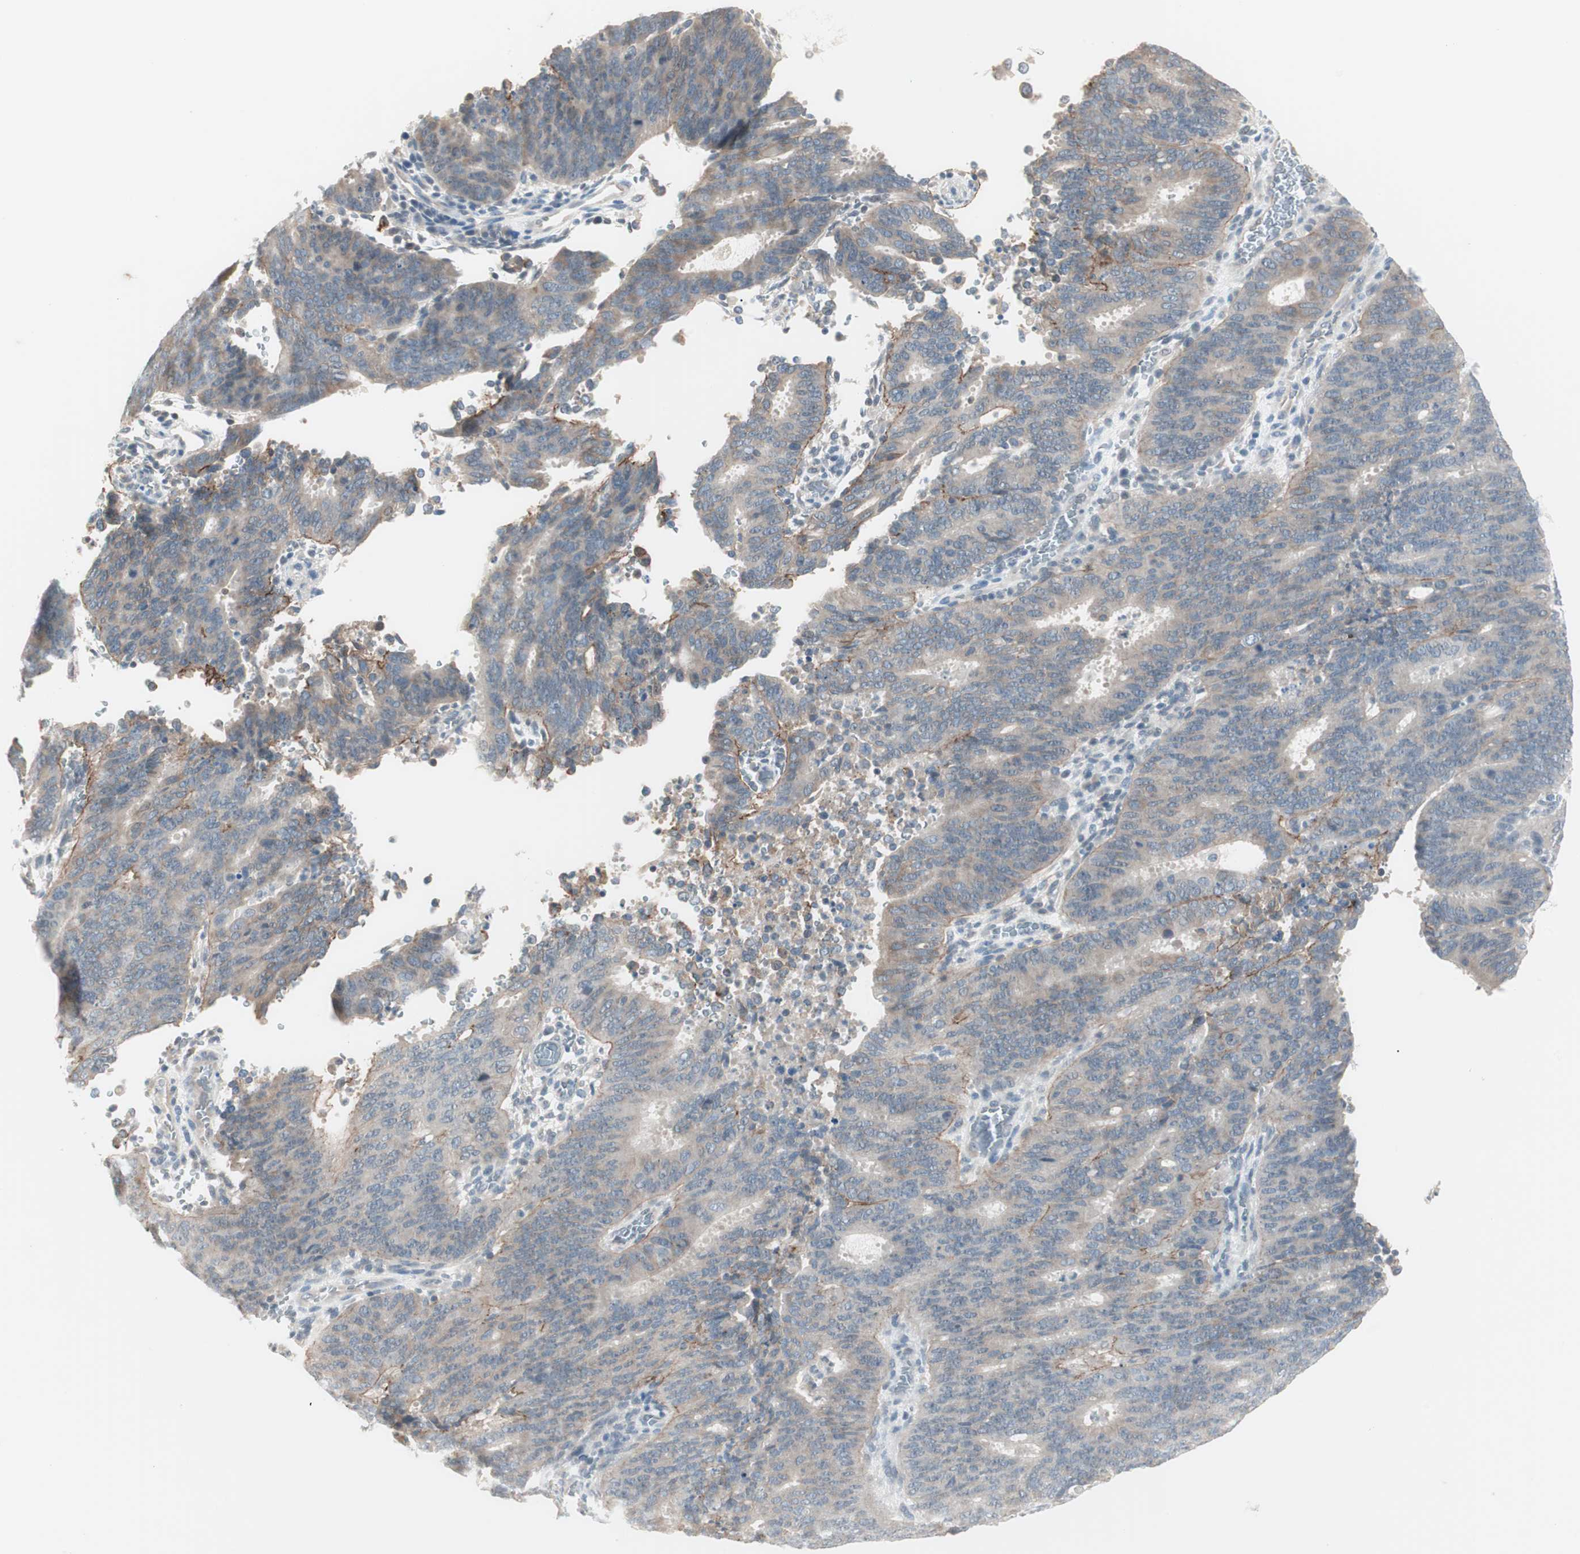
{"staining": {"intensity": "weak", "quantity": ">75%", "location": "cytoplasmic/membranous"}, "tissue": "cervical cancer", "cell_type": "Tumor cells", "image_type": "cancer", "snomed": [{"axis": "morphology", "description": "Adenocarcinoma, NOS"}, {"axis": "topography", "description": "Cervix"}], "caption": "DAB (3,3'-diaminobenzidine) immunohistochemical staining of cervical adenocarcinoma shows weak cytoplasmic/membranous protein staining in approximately >75% of tumor cells.", "gene": "ITGB4", "patient": {"sex": "female", "age": 44}}